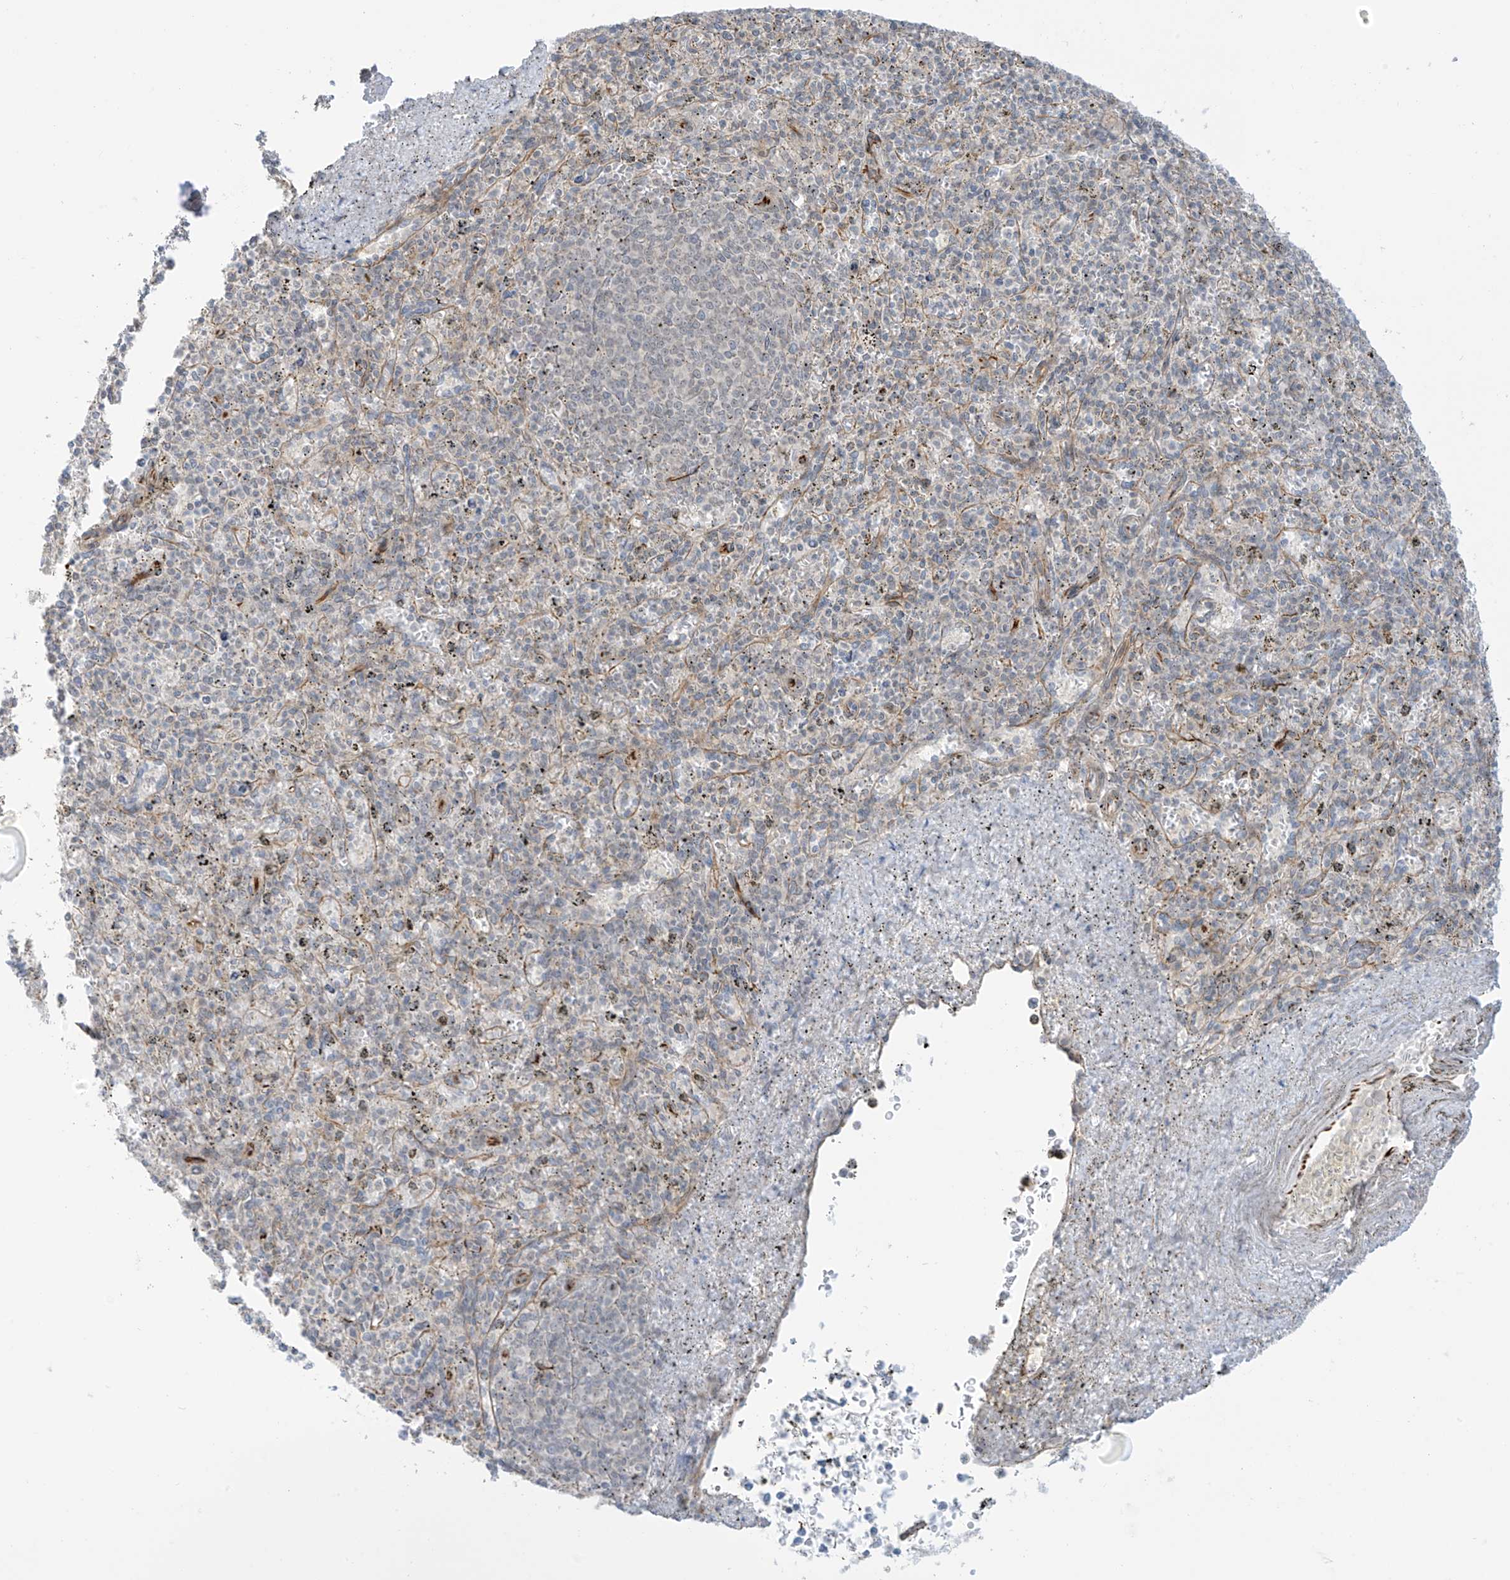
{"staining": {"intensity": "negative", "quantity": "none", "location": "none"}, "tissue": "spleen", "cell_type": "Cells in red pulp", "image_type": "normal", "snomed": [{"axis": "morphology", "description": "Normal tissue, NOS"}, {"axis": "topography", "description": "Spleen"}], "caption": "A histopathology image of human spleen is negative for staining in cells in red pulp. The staining was performed using DAB to visualize the protein expression in brown, while the nuclei were stained in blue with hematoxylin (Magnification: 20x).", "gene": "HS6ST2", "patient": {"sex": "male", "age": 72}}